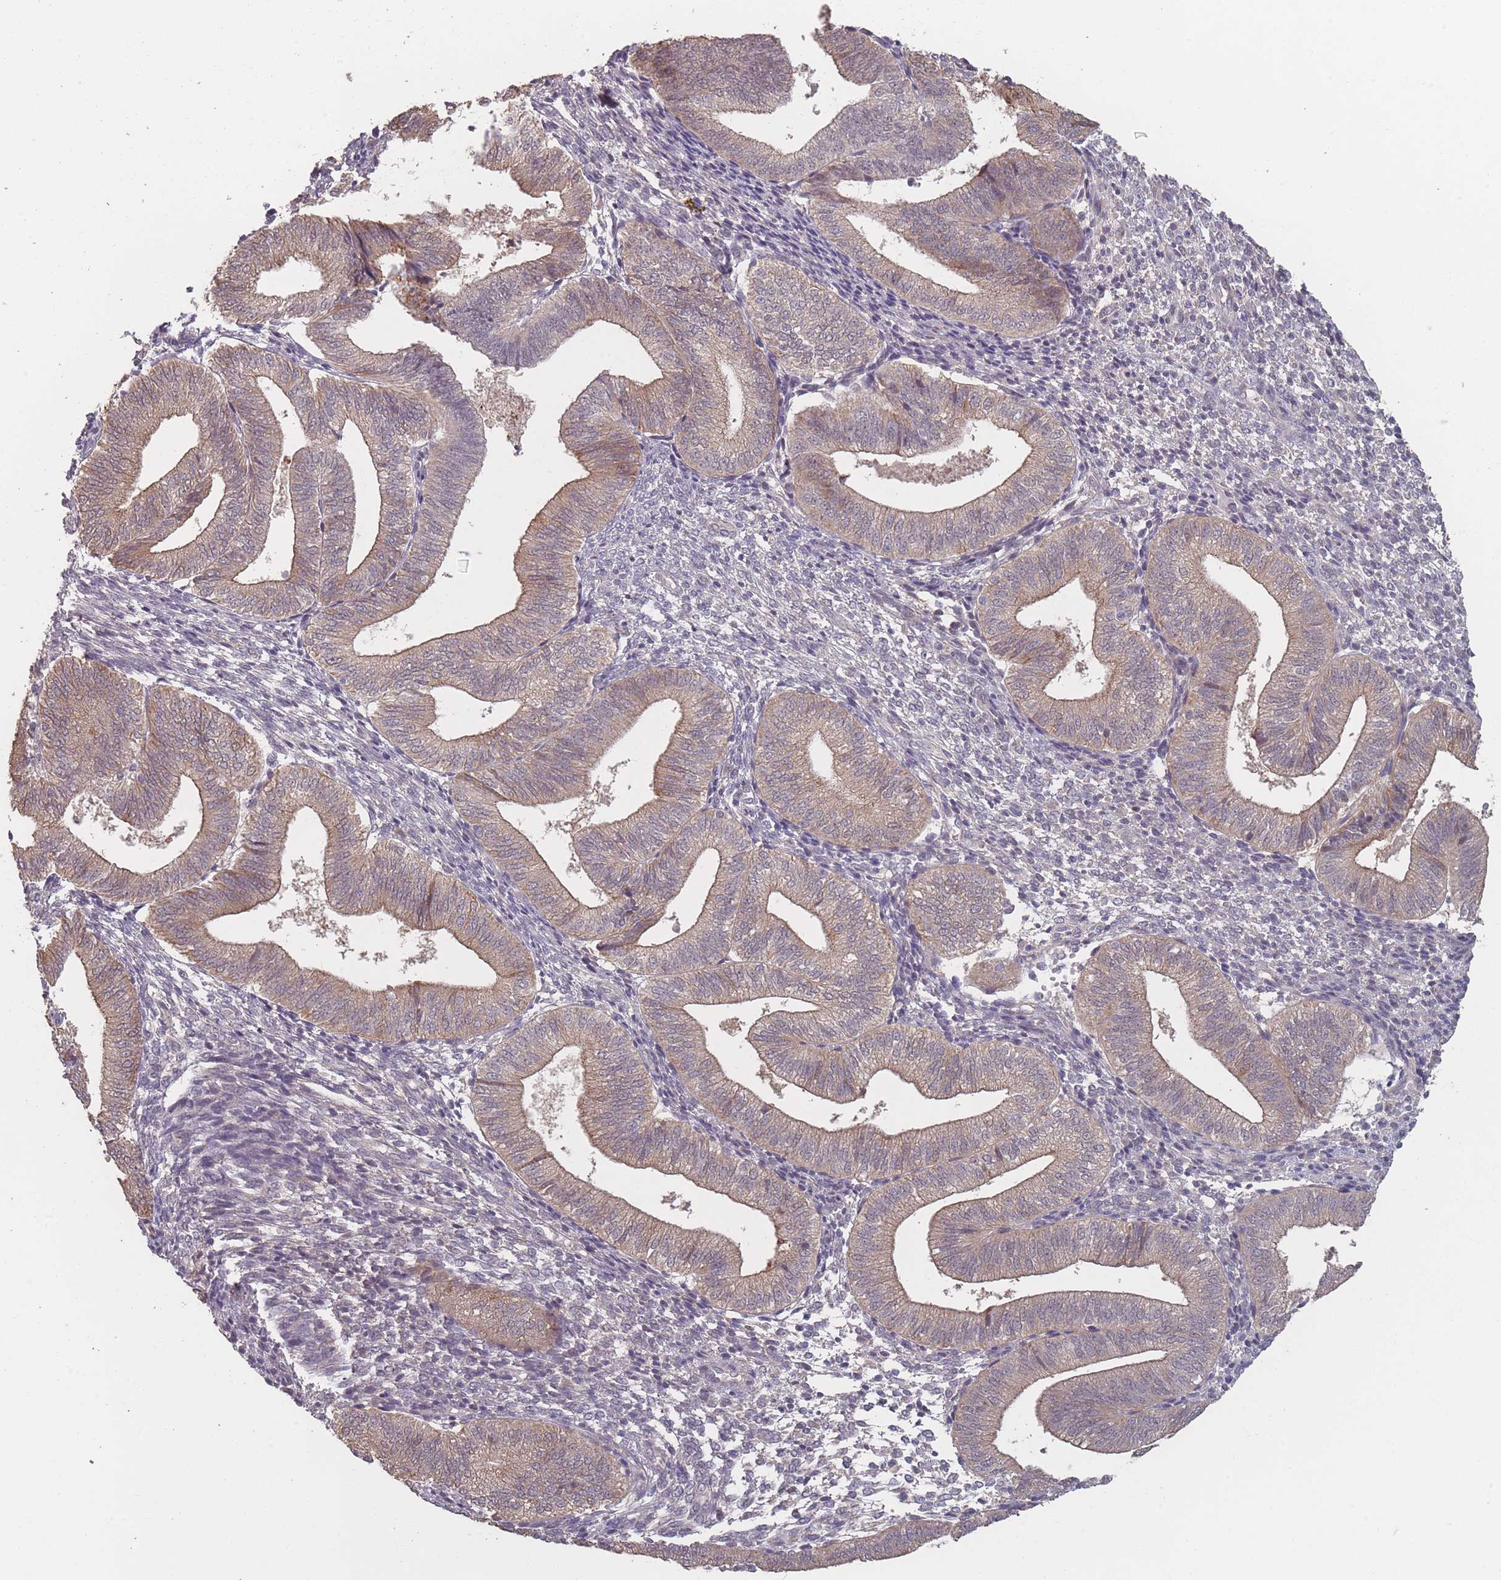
{"staining": {"intensity": "weak", "quantity": "<25%", "location": "nuclear"}, "tissue": "endometrium", "cell_type": "Cells in endometrial stroma", "image_type": "normal", "snomed": [{"axis": "morphology", "description": "Normal tissue, NOS"}, {"axis": "topography", "description": "Endometrium"}], "caption": "Cells in endometrial stroma show no significant positivity in unremarkable endometrium.", "gene": "ERCC6L", "patient": {"sex": "female", "age": 34}}